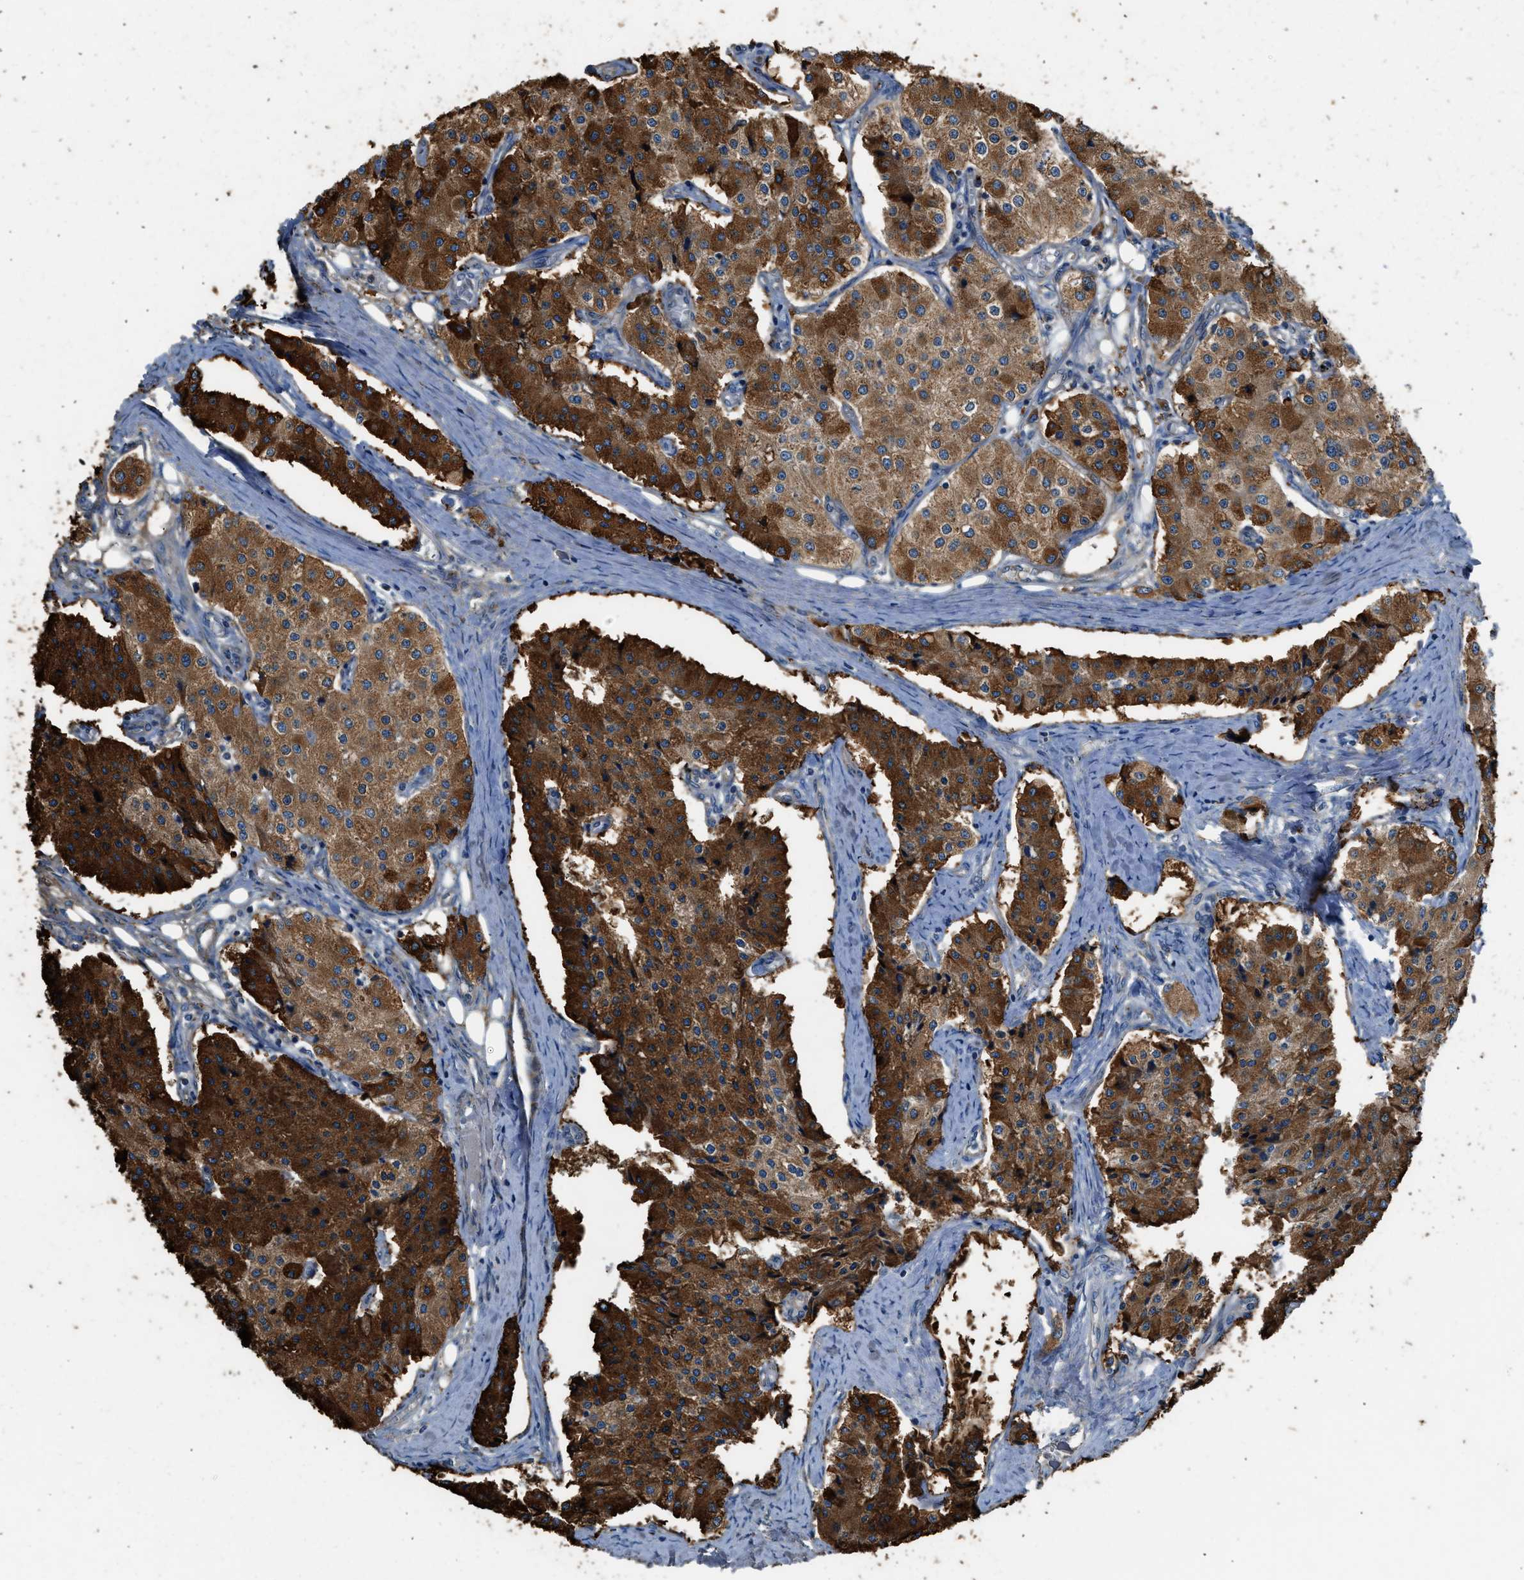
{"staining": {"intensity": "strong", "quantity": ">75%", "location": "cytoplasmic/membranous"}, "tissue": "carcinoid", "cell_type": "Tumor cells", "image_type": "cancer", "snomed": [{"axis": "morphology", "description": "Carcinoid, malignant, NOS"}, {"axis": "topography", "description": "Colon"}], "caption": "Protein expression analysis of carcinoid reveals strong cytoplasmic/membranous expression in about >75% of tumor cells.", "gene": "LMBR1", "patient": {"sex": "female", "age": 52}}